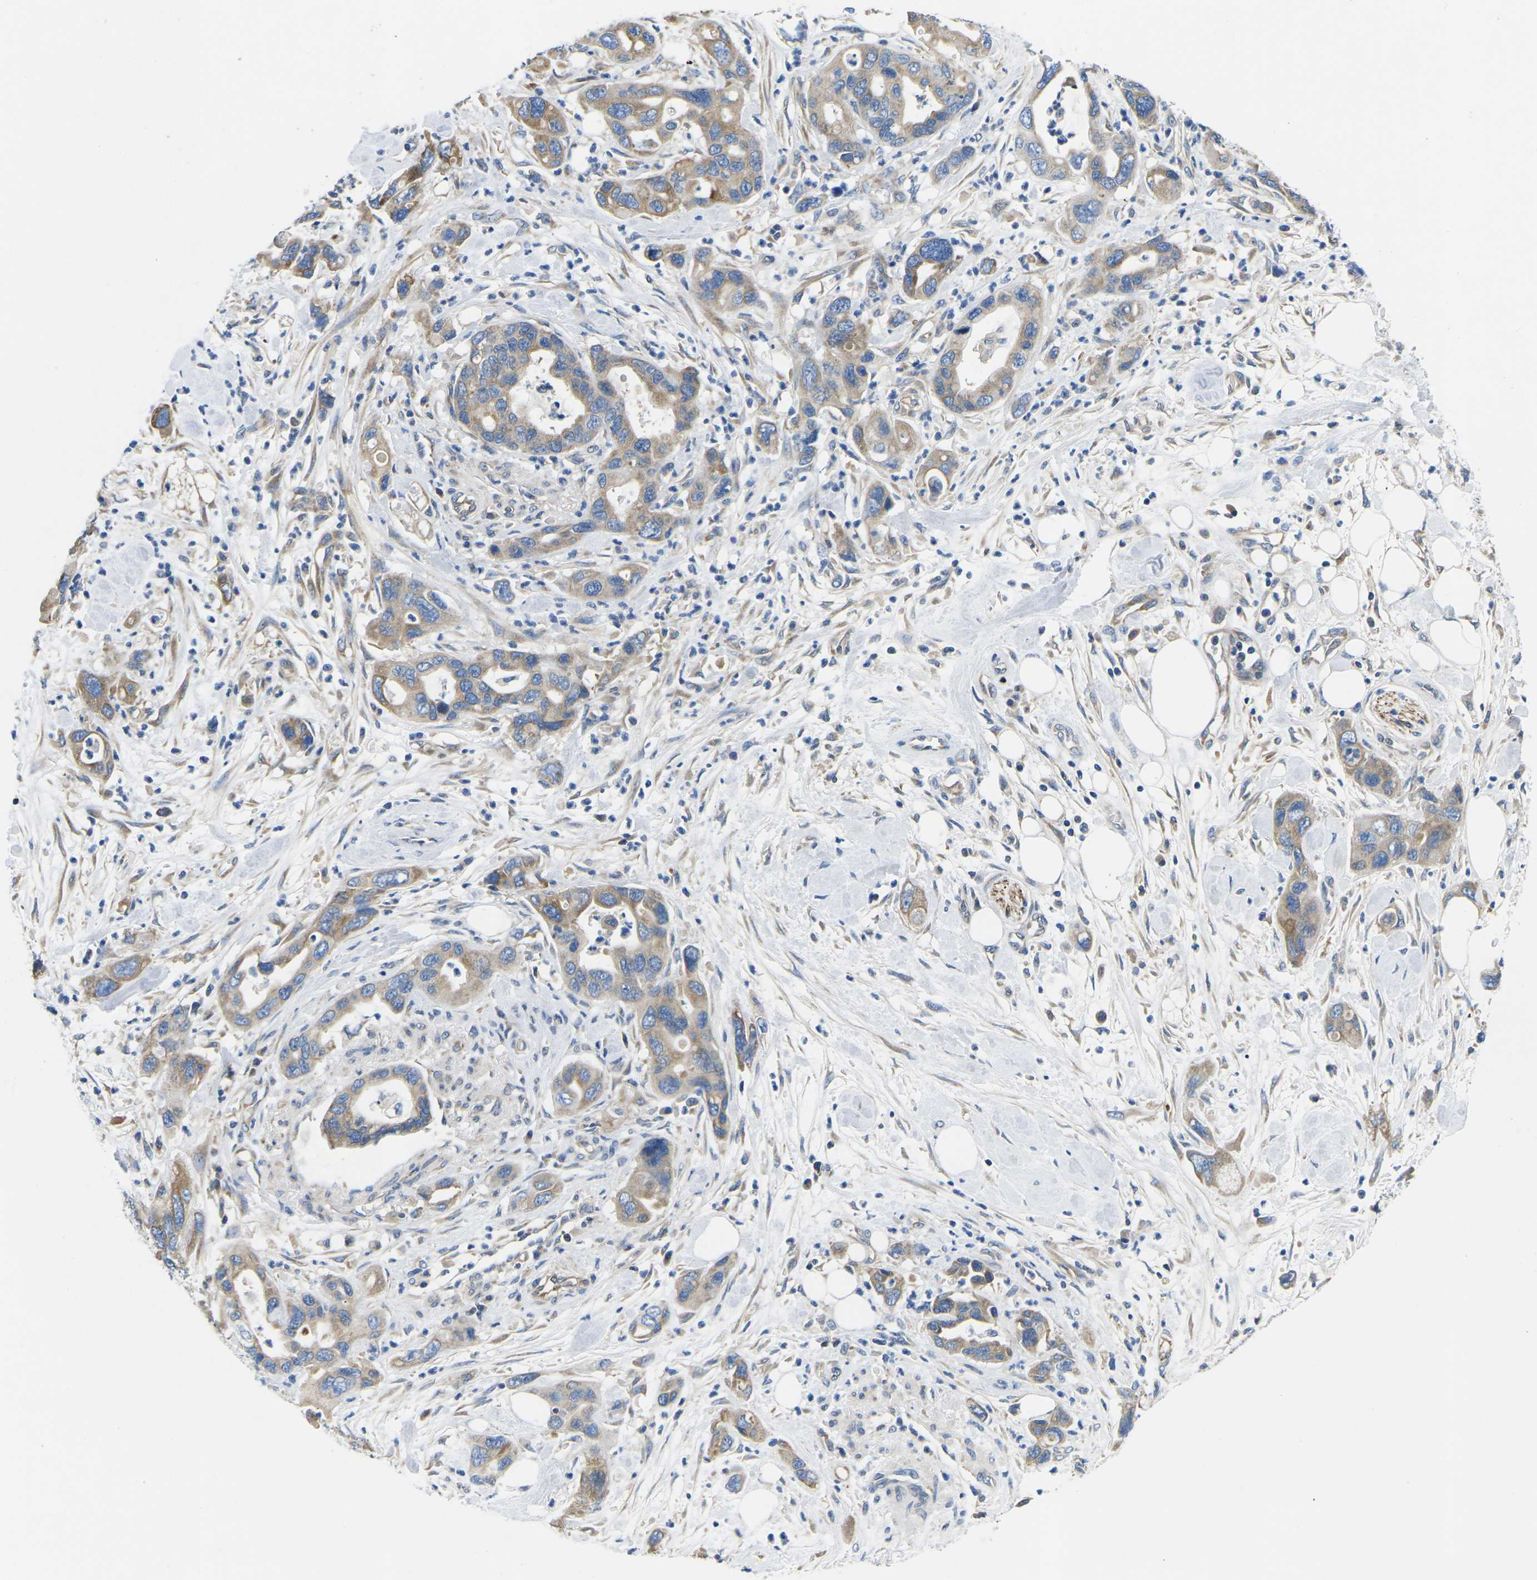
{"staining": {"intensity": "moderate", "quantity": ">75%", "location": "cytoplasmic/membranous"}, "tissue": "pancreatic cancer", "cell_type": "Tumor cells", "image_type": "cancer", "snomed": [{"axis": "morphology", "description": "Normal tissue, NOS"}, {"axis": "morphology", "description": "Adenocarcinoma, NOS"}, {"axis": "topography", "description": "Pancreas"}], "caption": "A high-resolution micrograph shows immunohistochemistry staining of pancreatic adenocarcinoma, which demonstrates moderate cytoplasmic/membranous expression in approximately >75% of tumor cells.", "gene": "TMEFF2", "patient": {"sex": "female", "age": 71}}